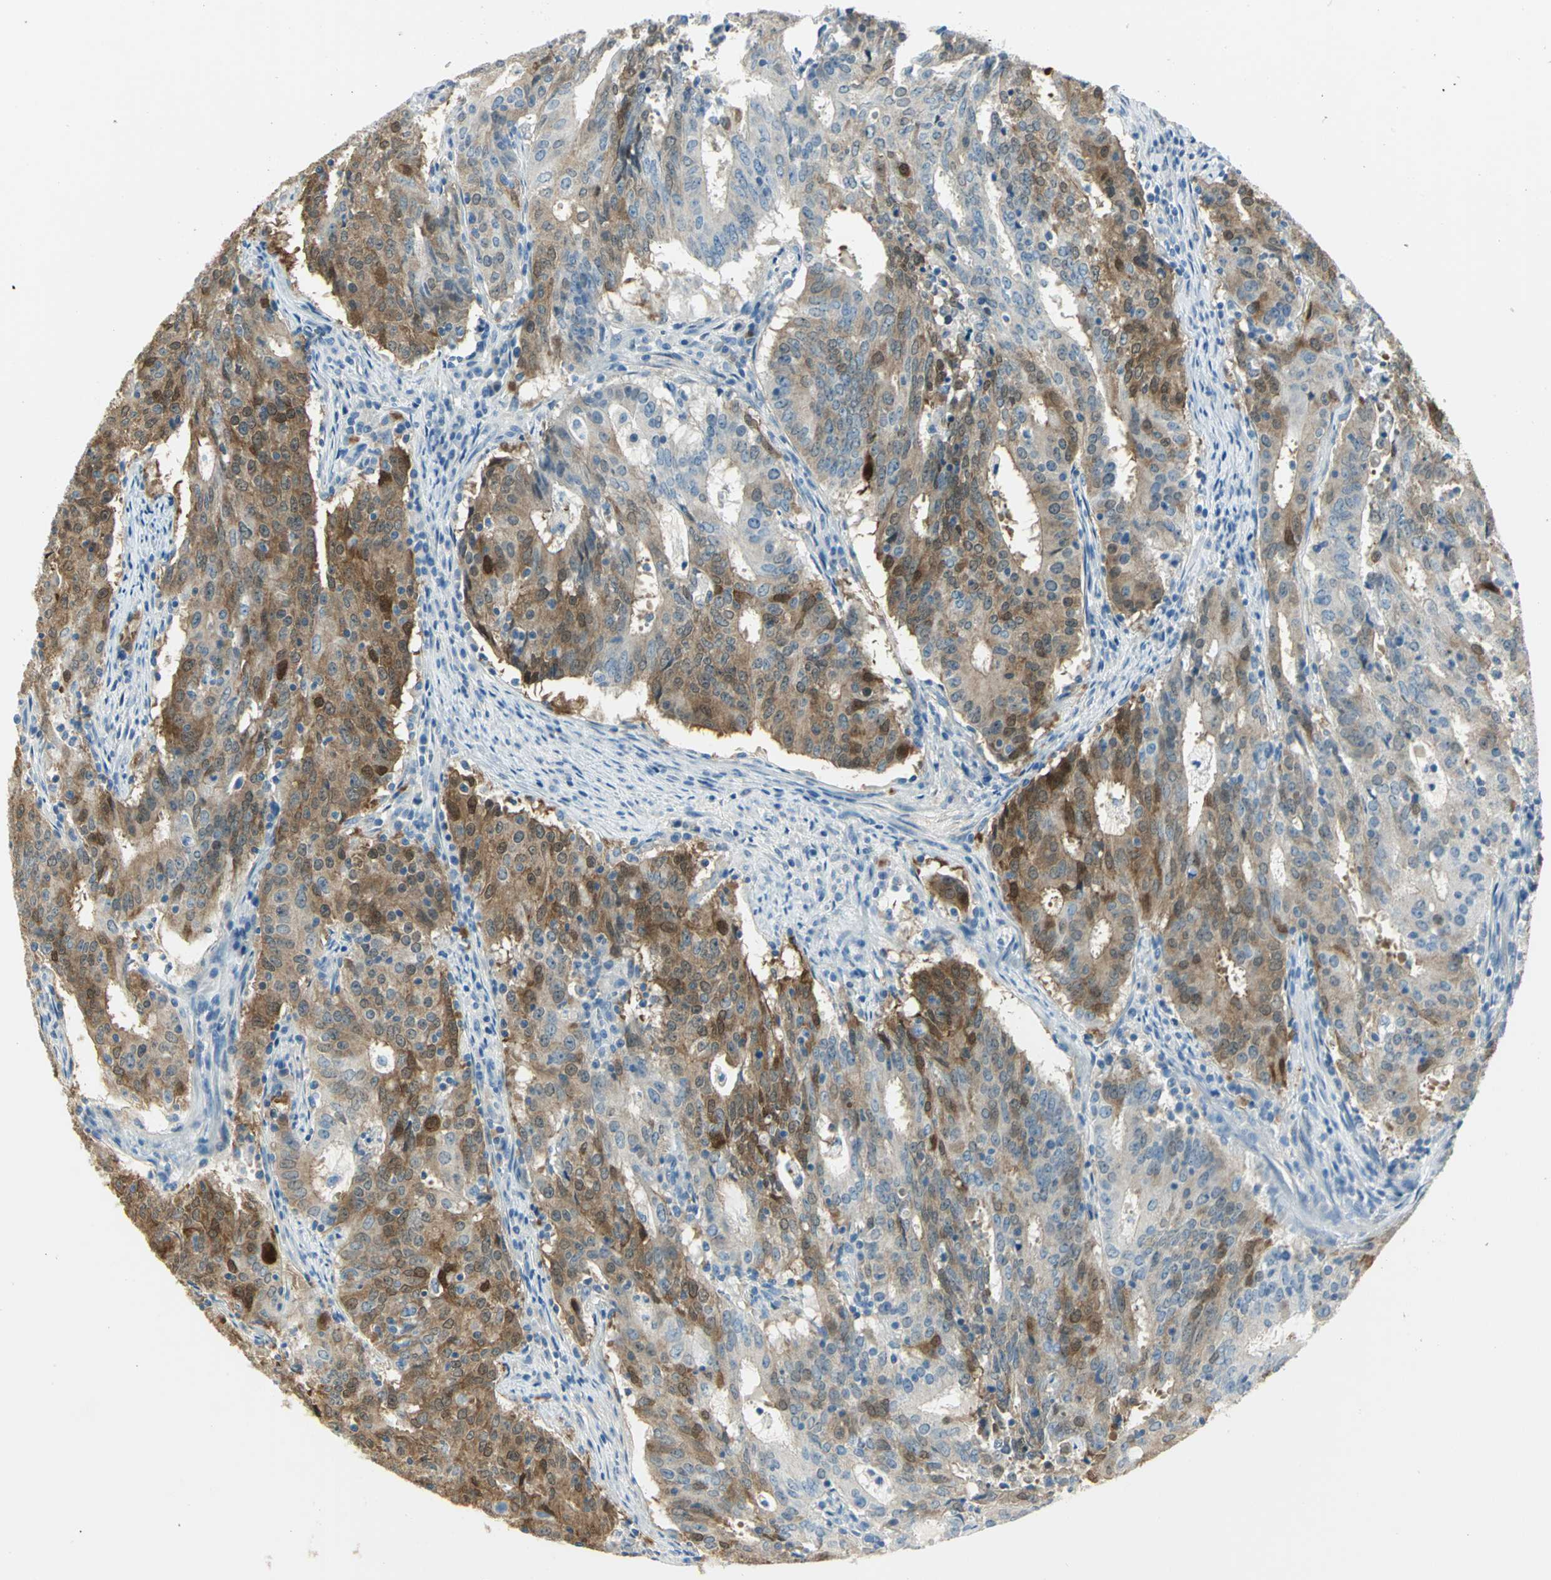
{"staining": {"intensity": "strong", "quantity": "25%-75%", "location": "cytoplasmic/membranous,nuclear"}, "tissue": "cervical cancer", "cell_type": "Tumor cells", "image_type": "cancer", "snomed": [{"axis": "morphology", "description": "Adenocarcinoma, NOS"}, {"axis": "topography", "description": "Cervix"}], "caption": "Protein staining of cervical cancer tissue exhibits strong cytoplasmic/membranous and nuclear expression in approximately 25%-75% of tumor cells.", "gene": "UCHL1", "patient": {"sex": "female", "age": 44}}